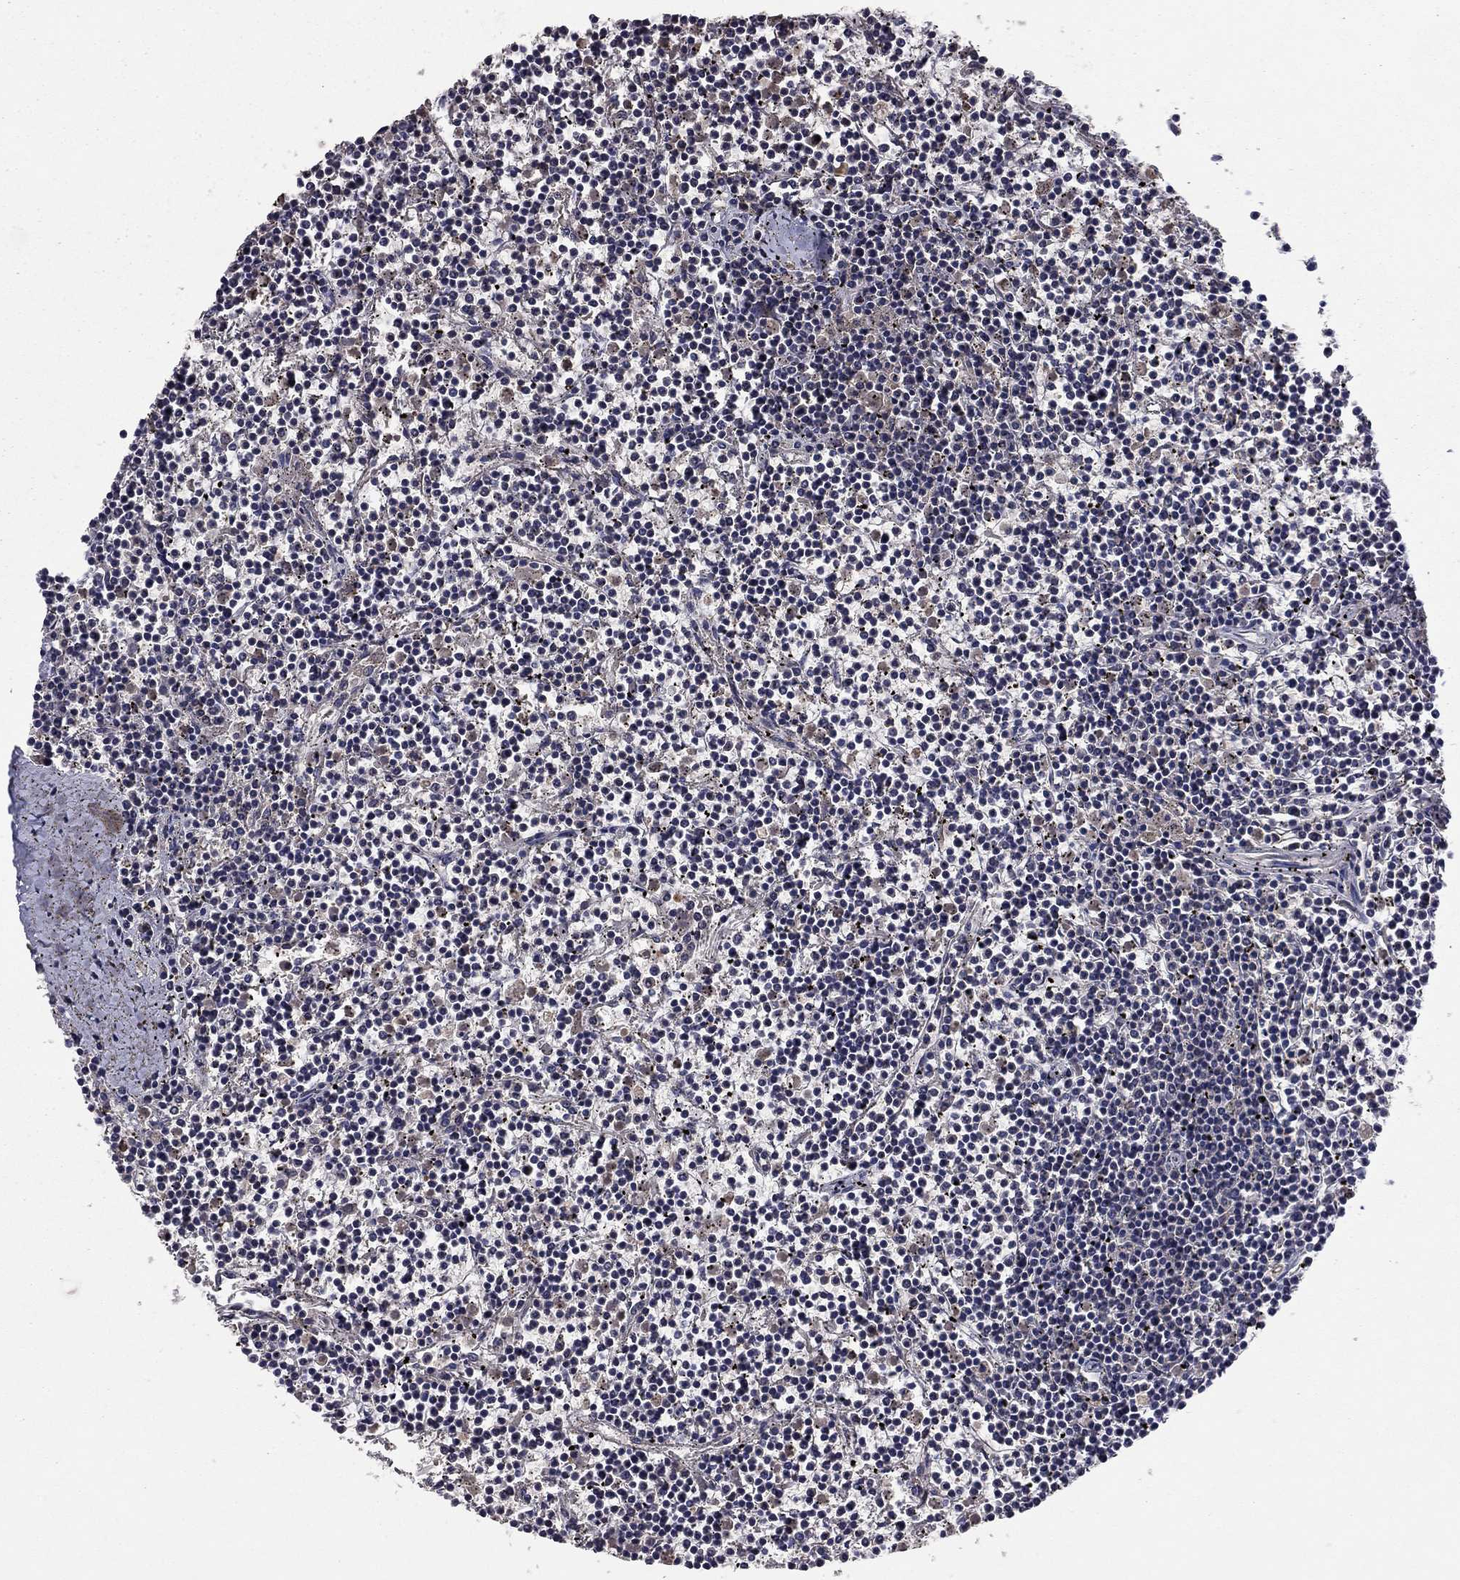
{"staining": {"intensity": "negative", "quantity": "none", "location": "none"}, "tissue": "lymphoma", "cell_type": "Tumor cells", "image_type": "cancer", "snomed": [{"axis": "morphology", "description": "Malignant lymphoma, non-Hodgkin's type, Low grade"}, {"axis": "topography", "description": "Spleen"}], "caption": "Tumor cells are negative for brown protein staining in lymphoma.", "gene": "PROS1", "patient": {"sex": "female", "age": 19}}